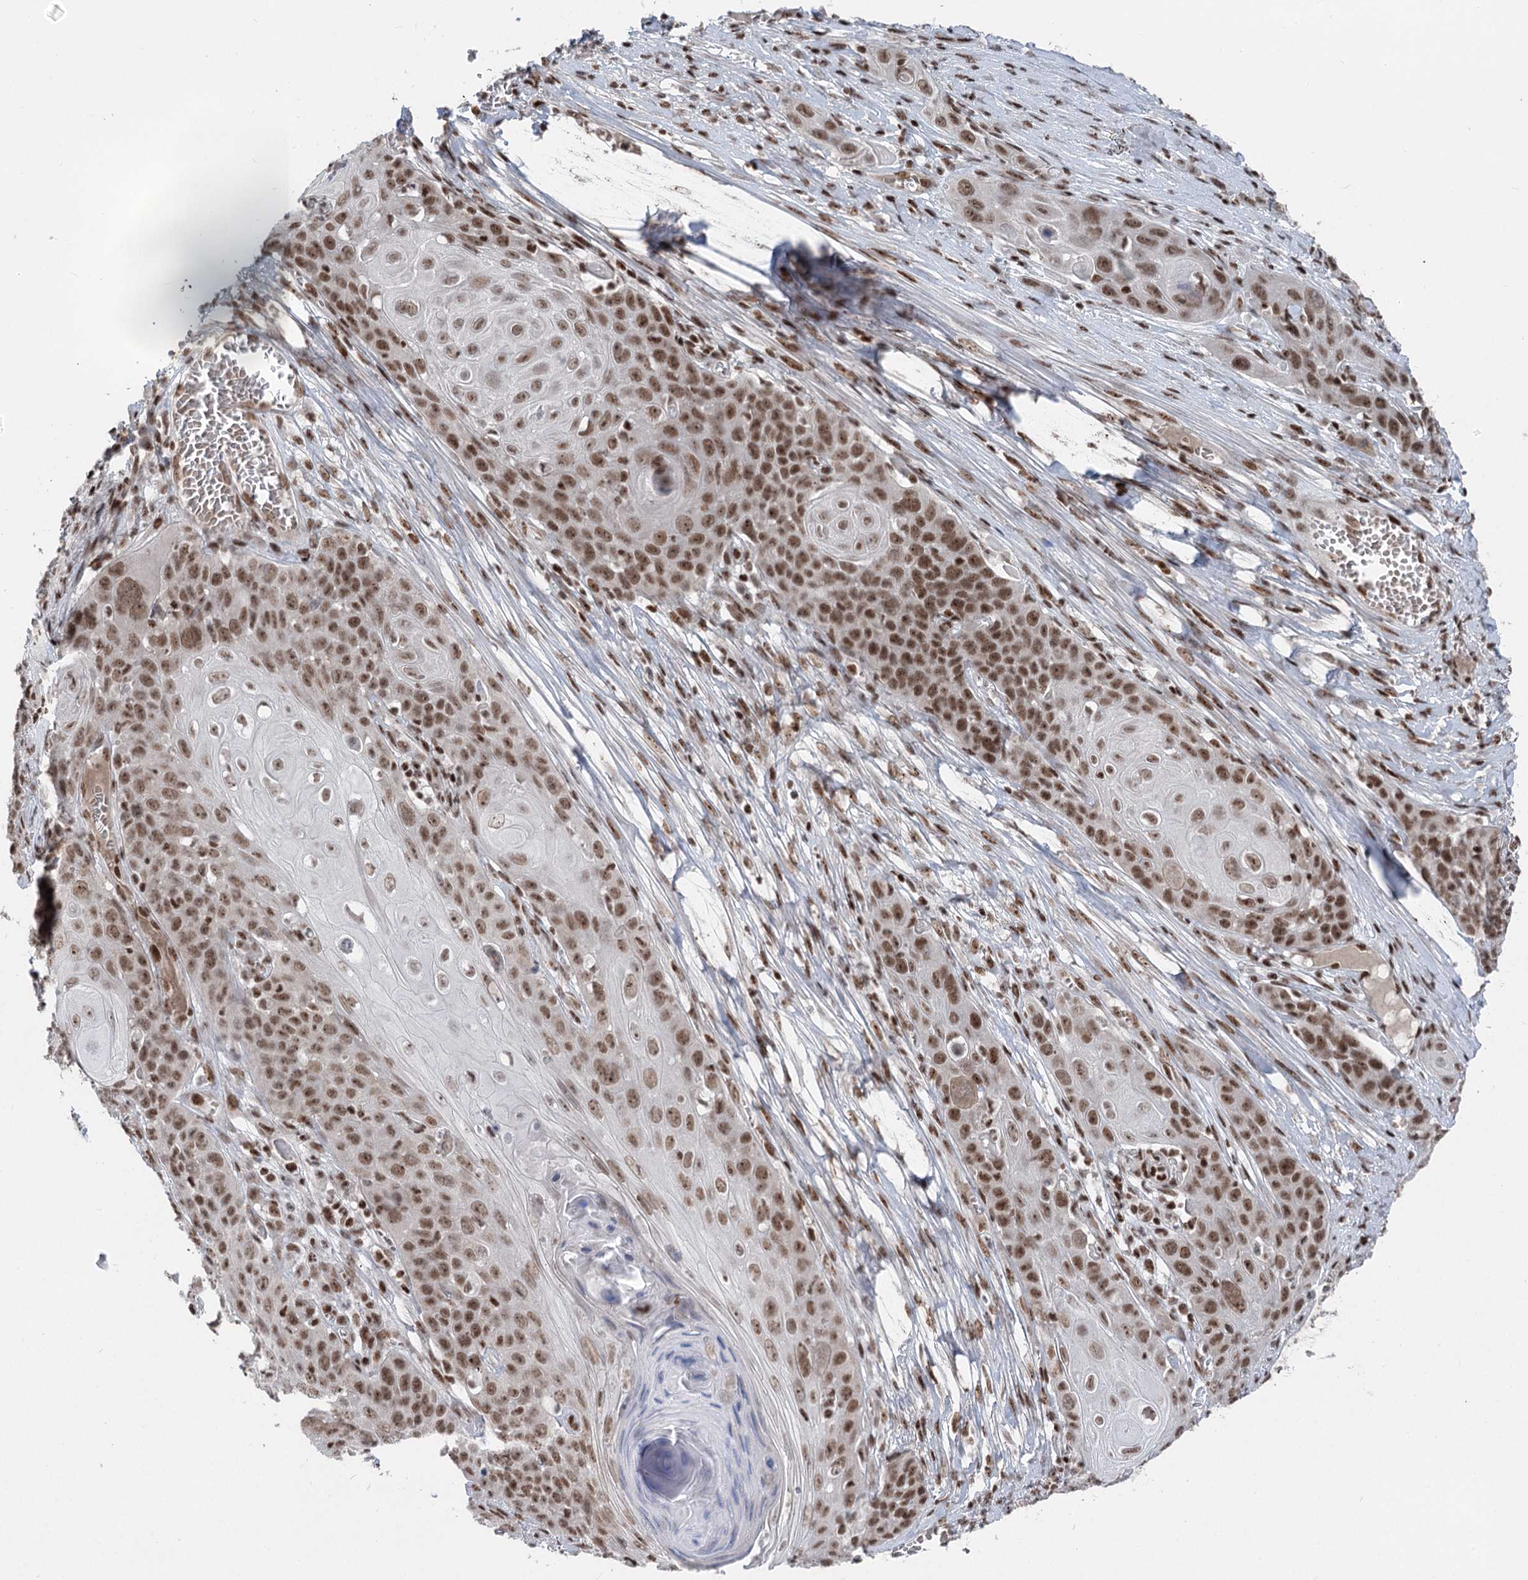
{"staining": {"intensity": "moderate", "quantity": ">75%", "location": "nuclear"}, "tissue": "skin cancer", "cell_type": "Tumor cells", "image_type": "cancer", "snomed": [{"axis": "morphology", "description": "Squamous cell carcinoma, NOS"}, {"axis": "topography", "description": "Skin"}], "caption": "Squamous cell carcinoma (skin) stained with DAB immunohistochemistry reveals medium levels of moderate nuclear staining in about >75% of tumor cells.", "gene": "CGGBP1", "patient": {"sex": "male", "age": 55}}